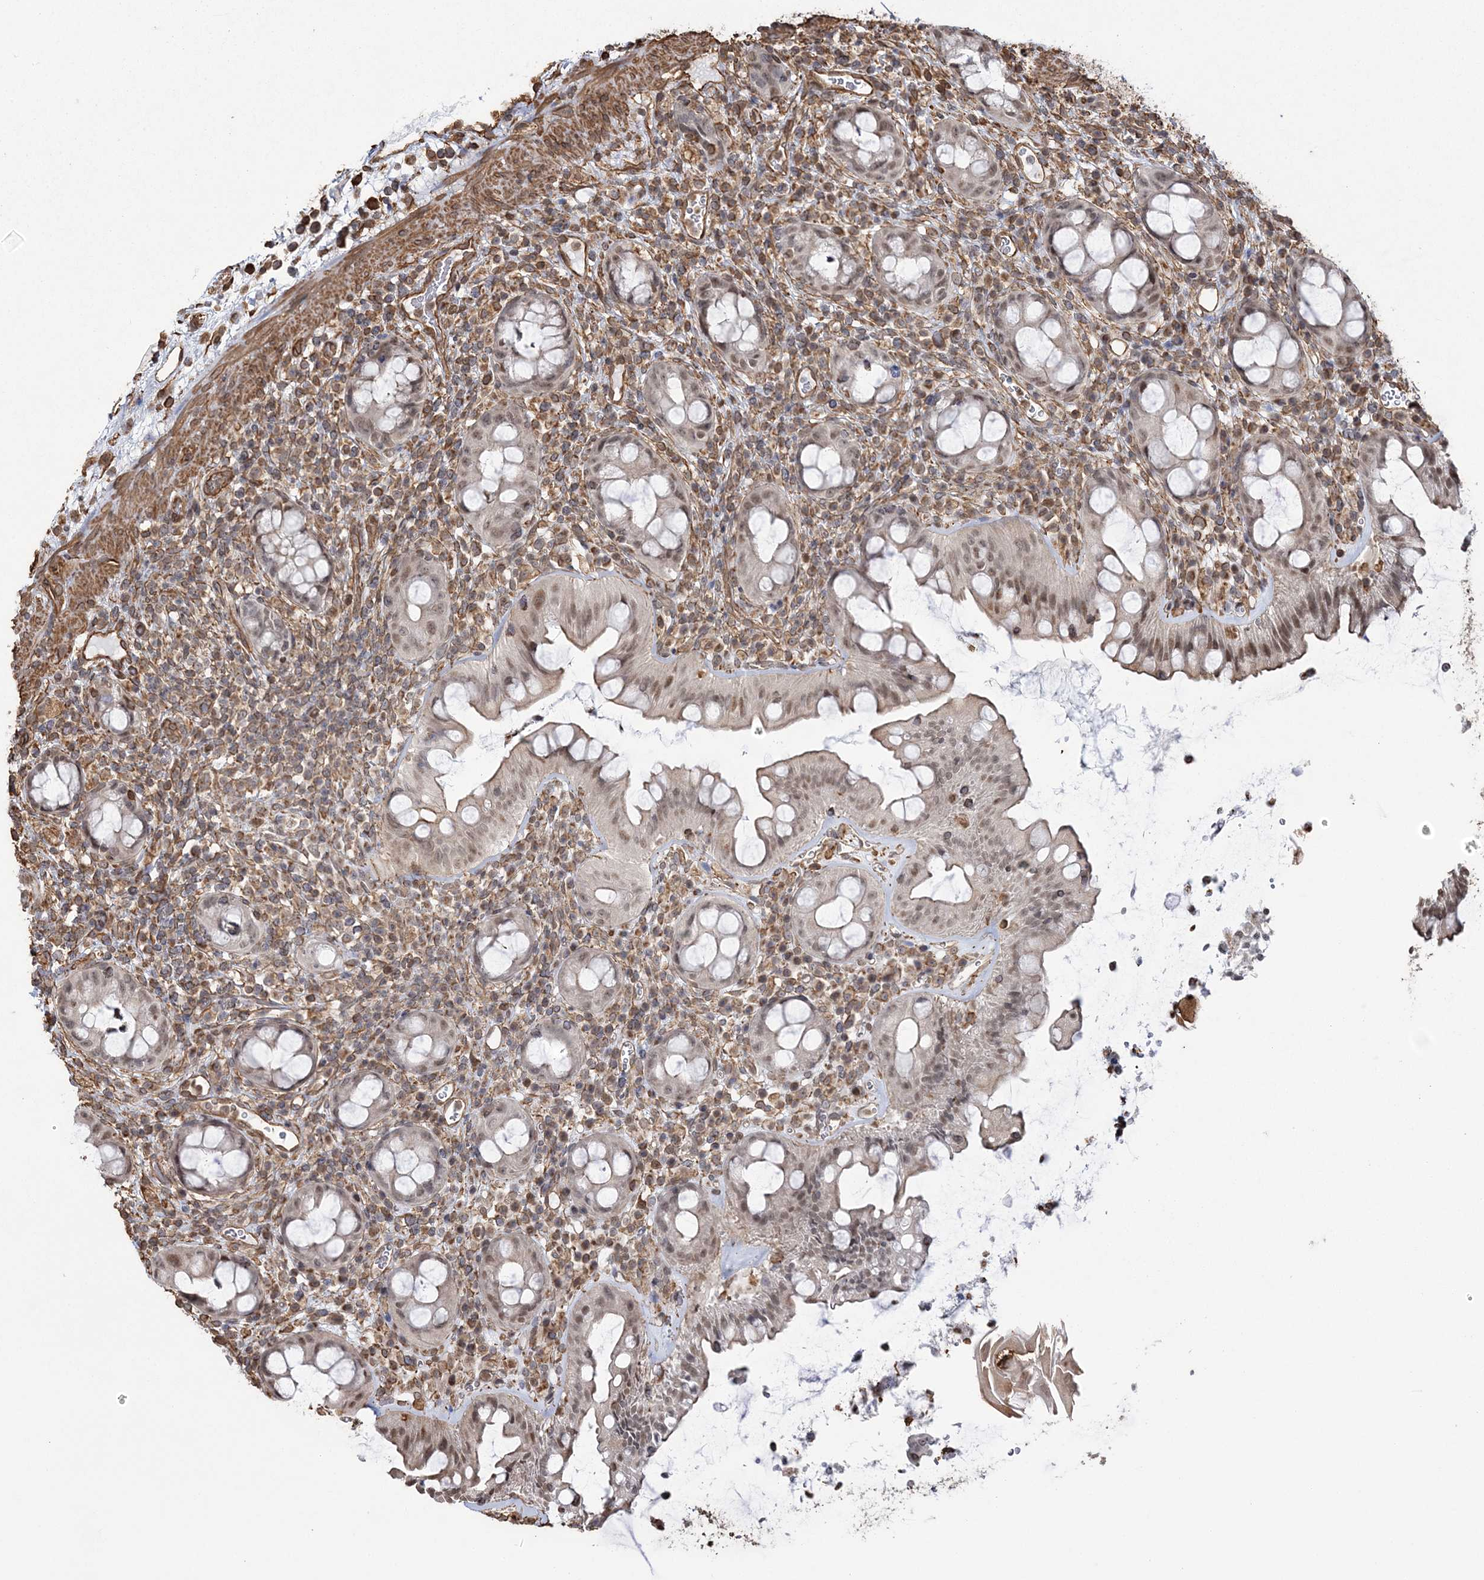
{"staining": {"intensity": "moderate", "quantity": "25%-75%", "location": "nuclear"}, "tissue": "rectum", "cell_type": "Glandular cells", "image_type": "normal", "snomed": [{"axis": "morphology", "description": "Normal tissue, NOS"}, {"axis": "topography", "description": "Rectum"}], "caption": "A high-resolution photomicrograph shows immunohistochemistry (IHC) staining of benign rectum, which displays moderate nuclear staining in approximately 25%-75% of glandular cells. The protein is stained brown, and the nuclei are stained in blue (DAB IHC with brightfield microscopy, high magnification).", "gene": "ATP11B", "patient": {"sex": "female", "age": 57}}